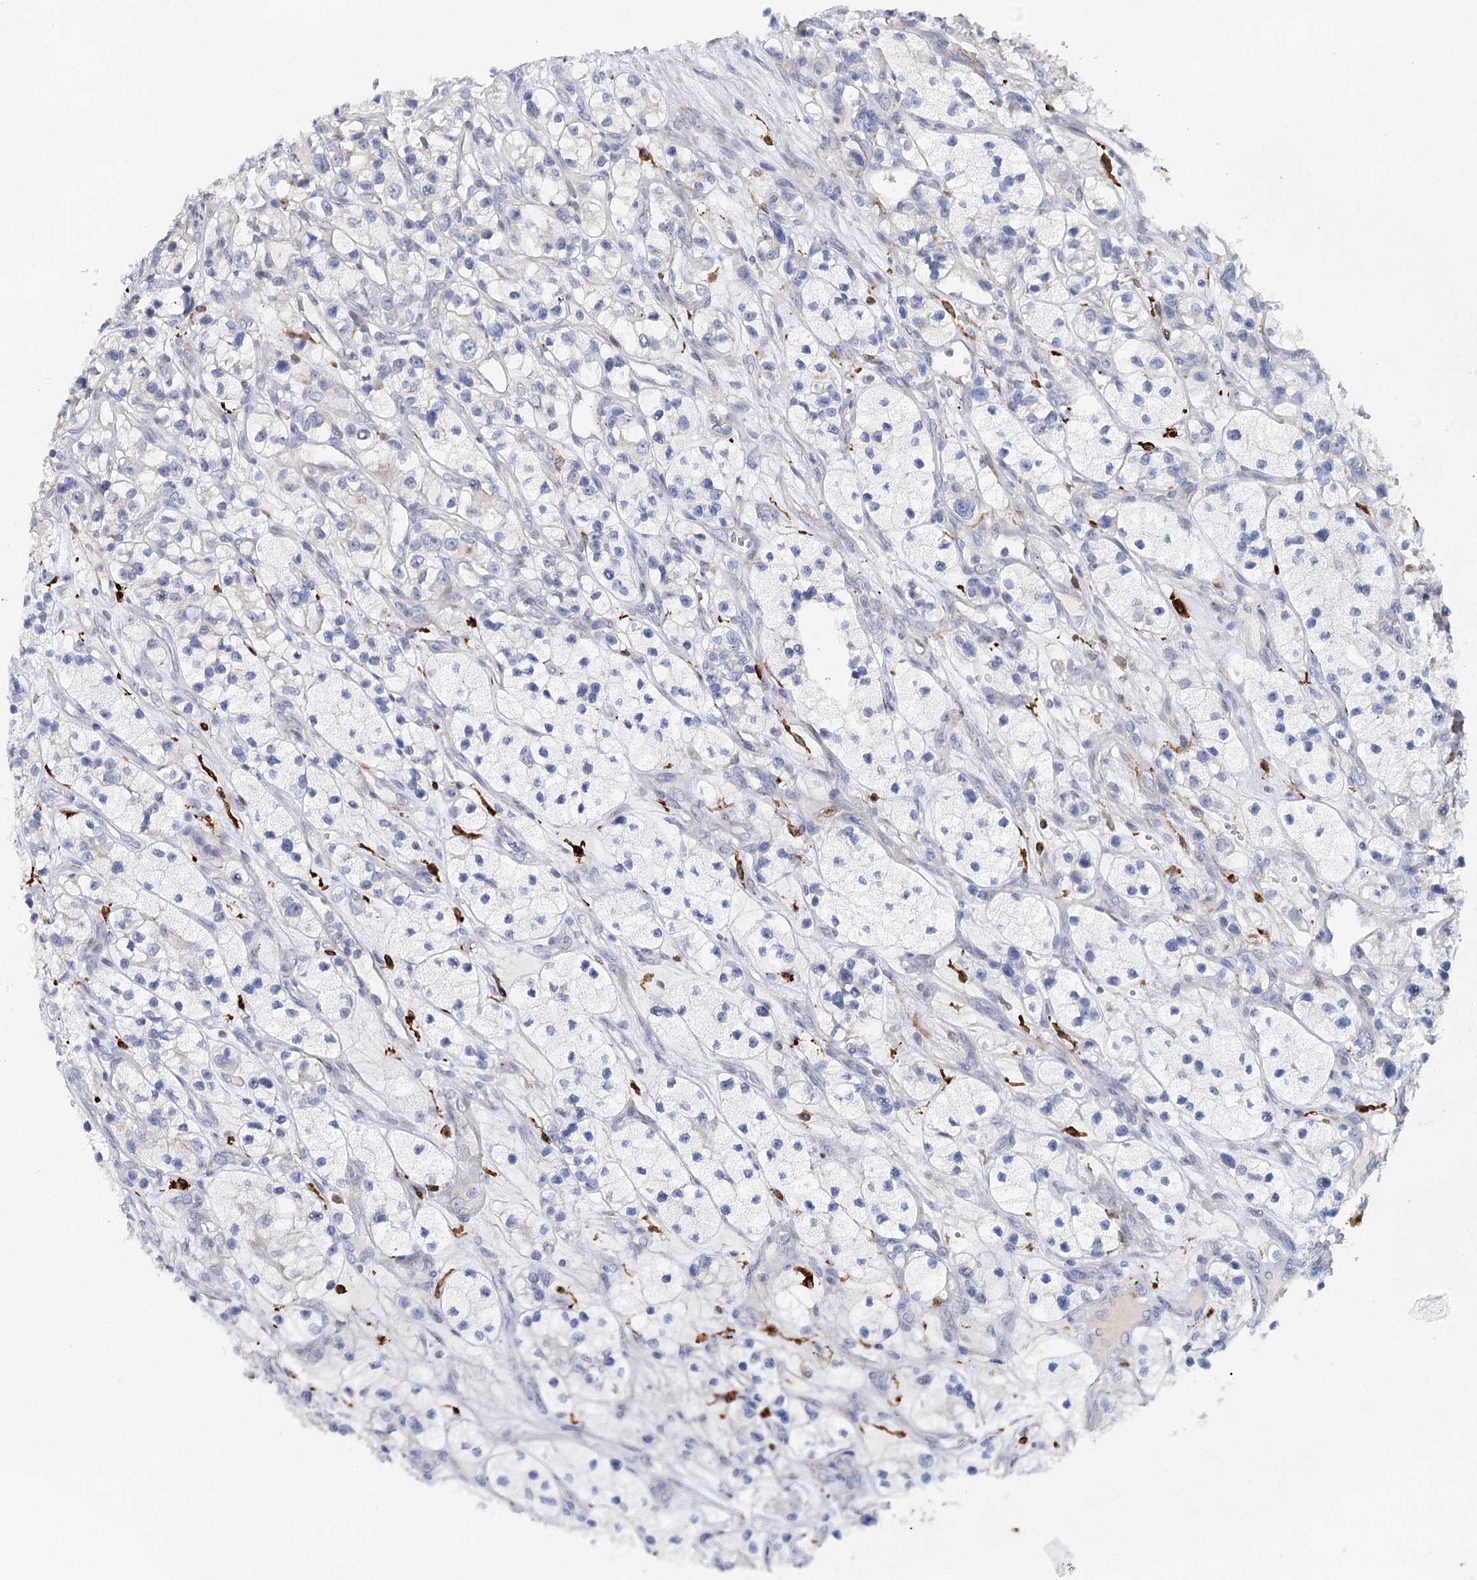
{"staining": {"intensity": "negative", "quantity": "none", "location": "none"}, "tissue": "renal cancer", "cell_type": "Tumor cells", "image_type": "cancer", "snomed": [{"axis": "morphology", "description": "Adenocarcinoma, NOS"}, {"axis": "topography", "description": "Kidney"}], "caption": "The immunohistochemistry image has no significant staining in tumor cells of renal cancer tissue.", "gene": "SLC19A3", "patient": {"sex": "female", "age": 57}}